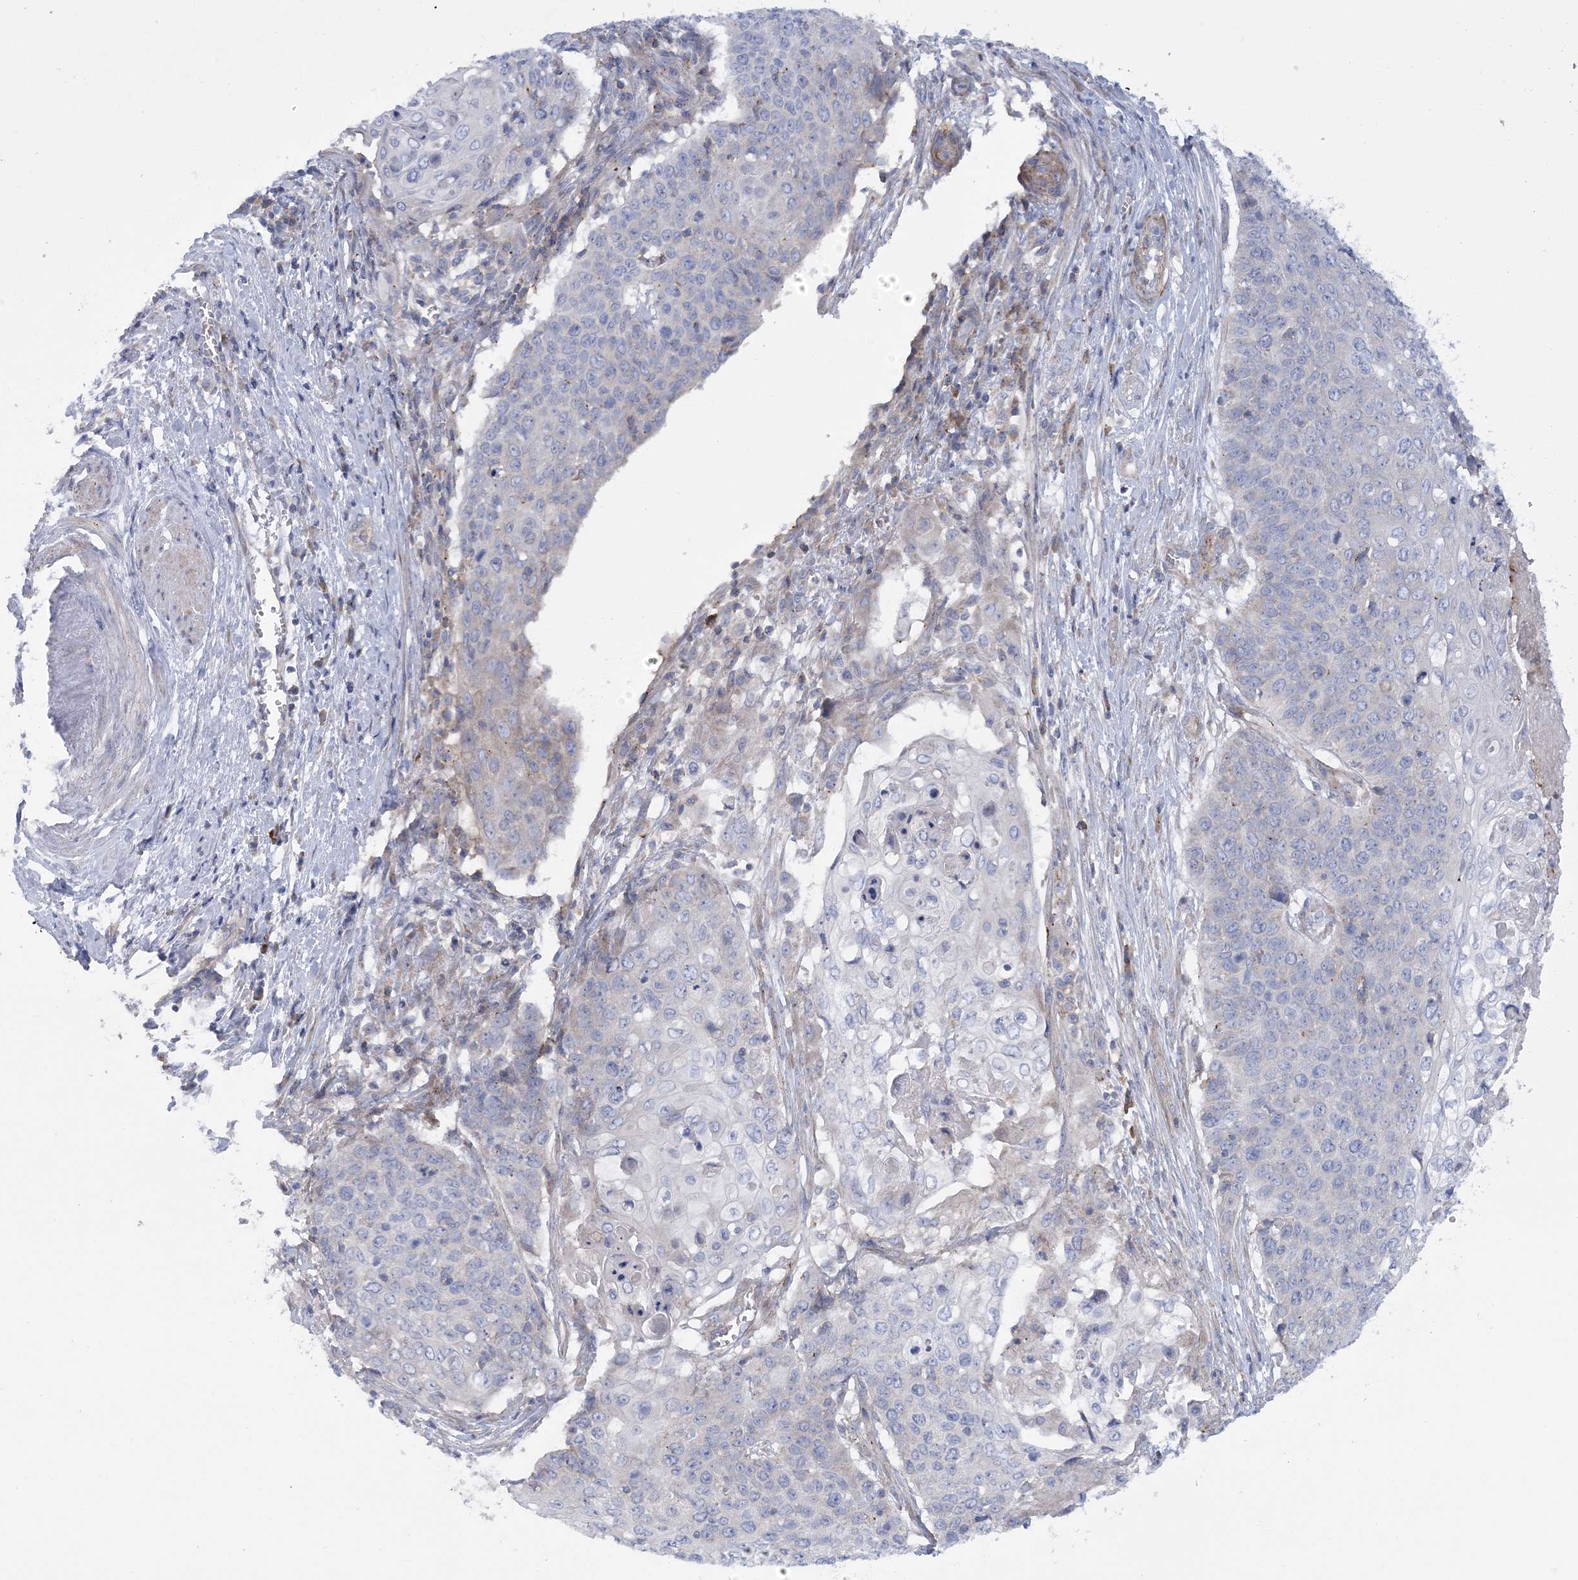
{"staining": {"intensity": "negative", "quantity": "none", "location": "none"}, "tissue": "cervical cancer", "cell_type": "Tumor cells", "image_type": "cancer", "snomed": [{"axis": "morphology", "description": "Squamous cell carcinoma, NOS"}, {"axis": "topography", "description": "Cervix"}], "caption": "This histopathology image is of cervical squamous cell carcinoma stained with IHC to label a protein in brown with the nuclei are counter-stained blue. There is no positivity in tumor cells.", "gene": "ARSJ", "patient": {"sex": "female", "age": 39}}